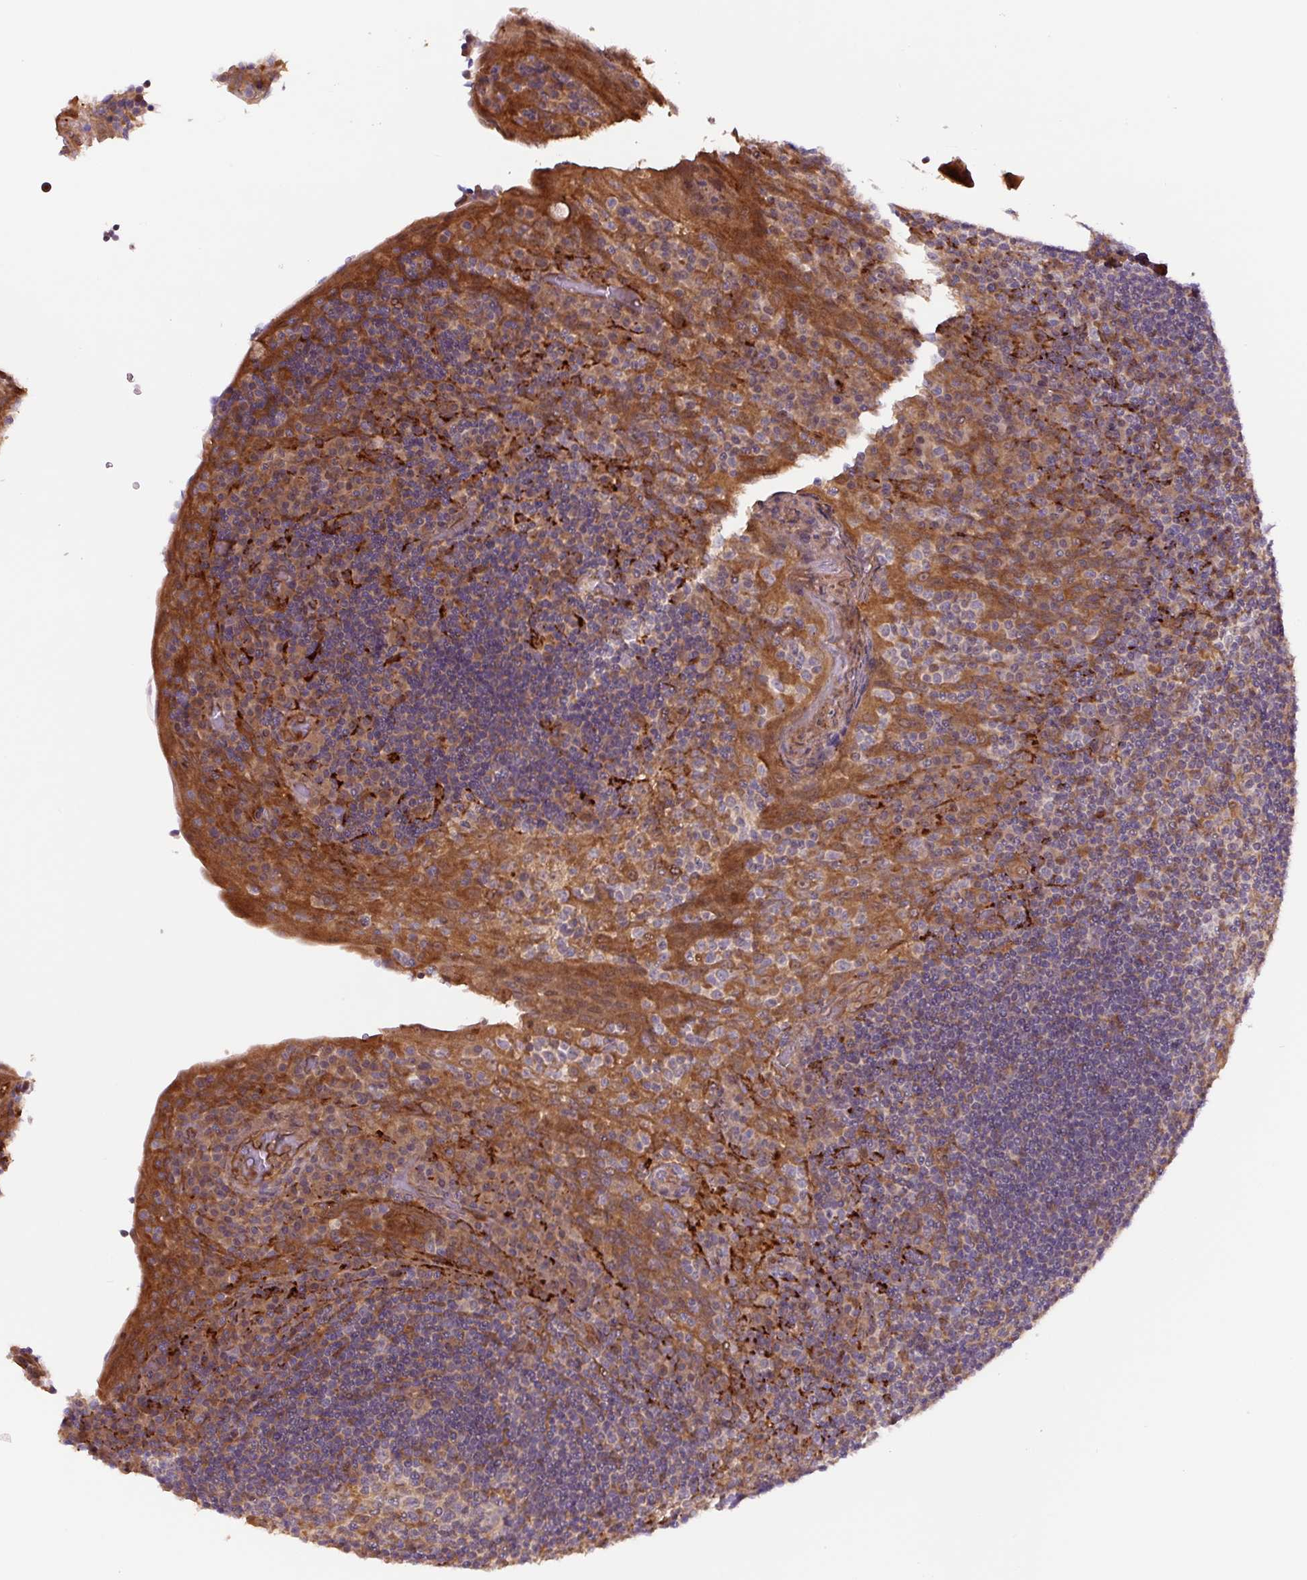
{"staining": {"intensity": "moderate", "quantity": "<25%", "location": "cytoplasmic/membranous"}, "tissue": "tonsil", "cell_type": "Germinal center cells", "image_type": "normal", "snomed": [{"axis": "morphology", "description": "Normal tissue, NOS"}, {"axis": "topography", "description": "Tonsil"}], "caption": "Immunohistochemical staining of unremarkable human tonsil displays moderate cytoplasmic/membranous protein expression in about <25% of germinal center cells. (DAB = brown stain, brightfield microscopy at high magnification).", "gene": "ZSWIM7", "patient": {"sex": "male", "age": 17}}